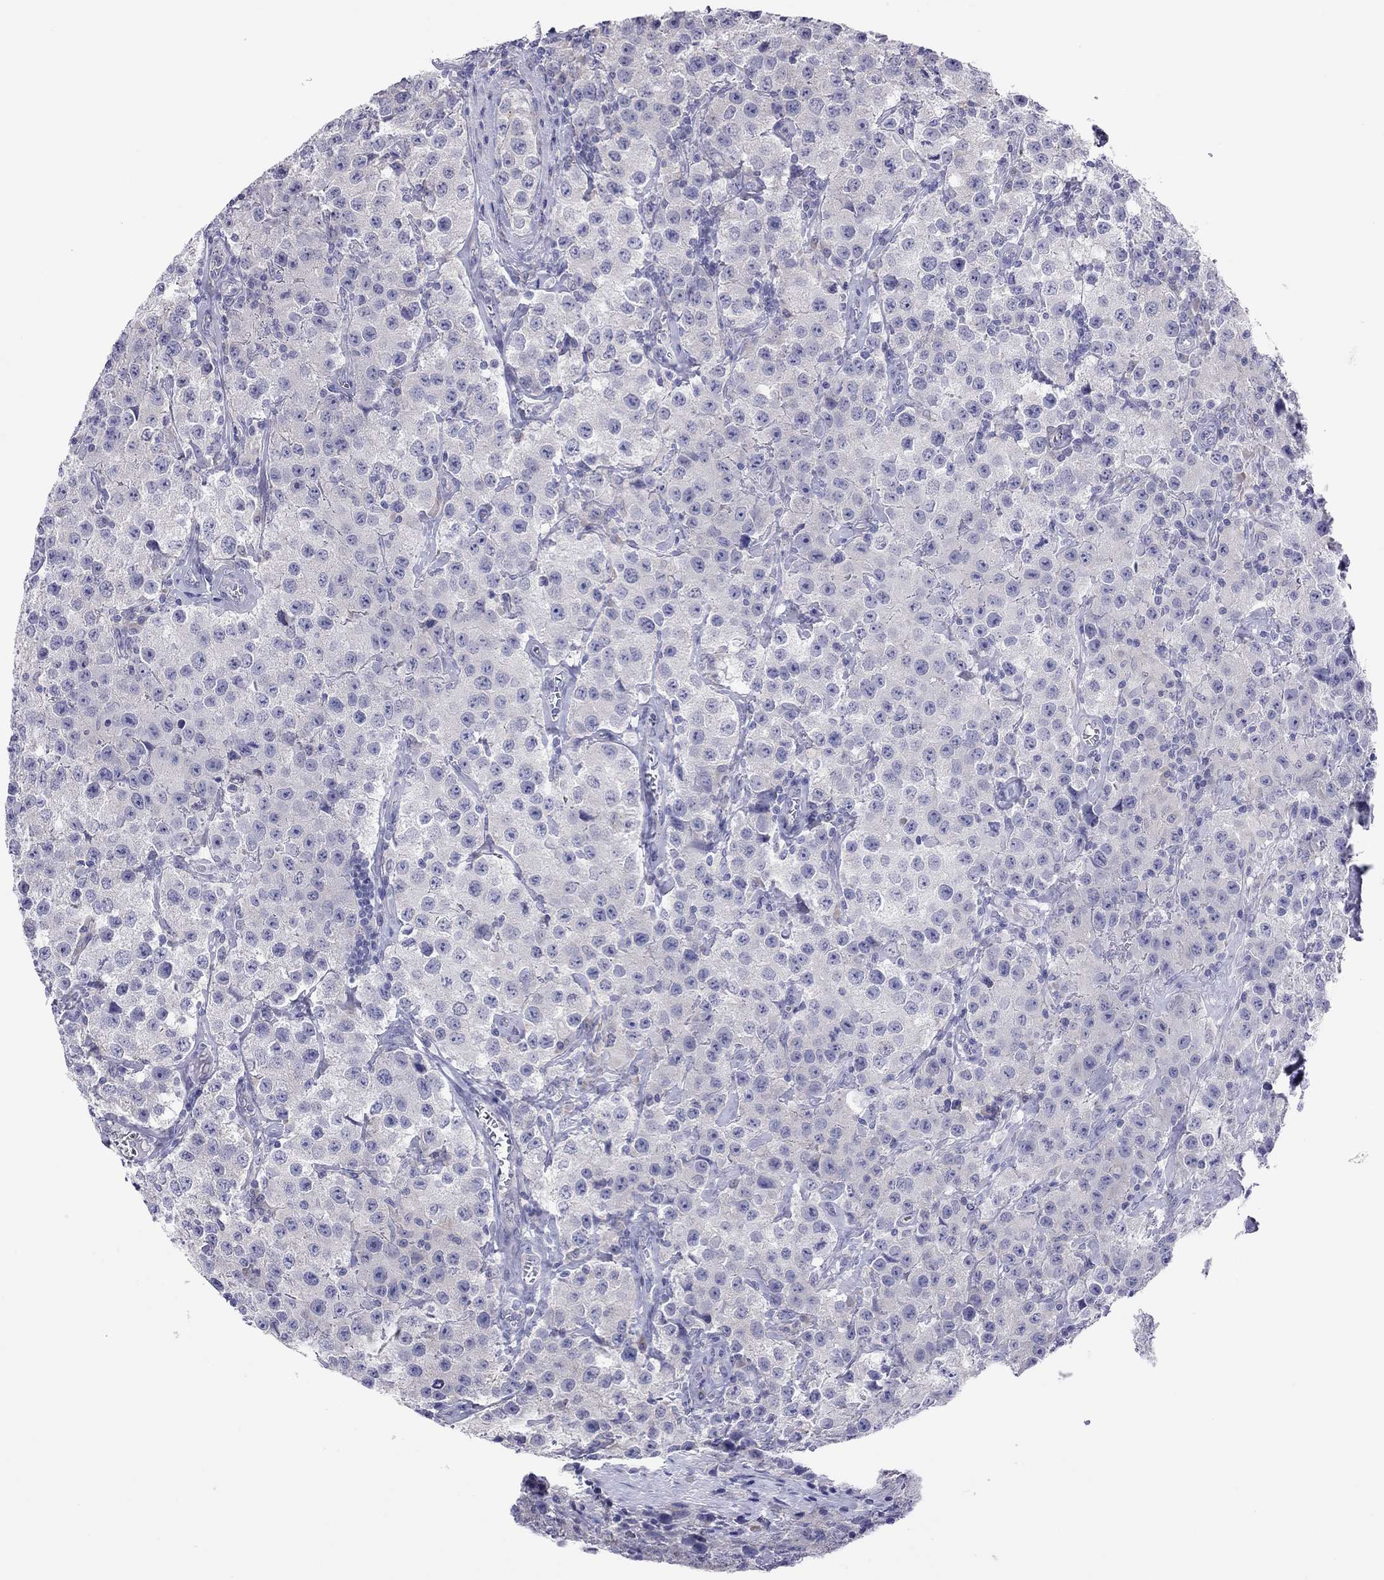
{"staining": {"intensity": "negative", "quantity": "none", "location": "none"}, "tissue": "testis cancer", "cell_type": "Tumor cells", "image_type": "cancer", "snomed": [{"axis": "morphology", "description": "Seminoma, NOS"}, {"axis": "topography", "description": "Testis"}], "caption": "This is an immunohistochemistry image of testis cancer. There is no positivity in tumor cells.", "gene": "COL9A1", "patient": {"sex": "male", "age": 52}}